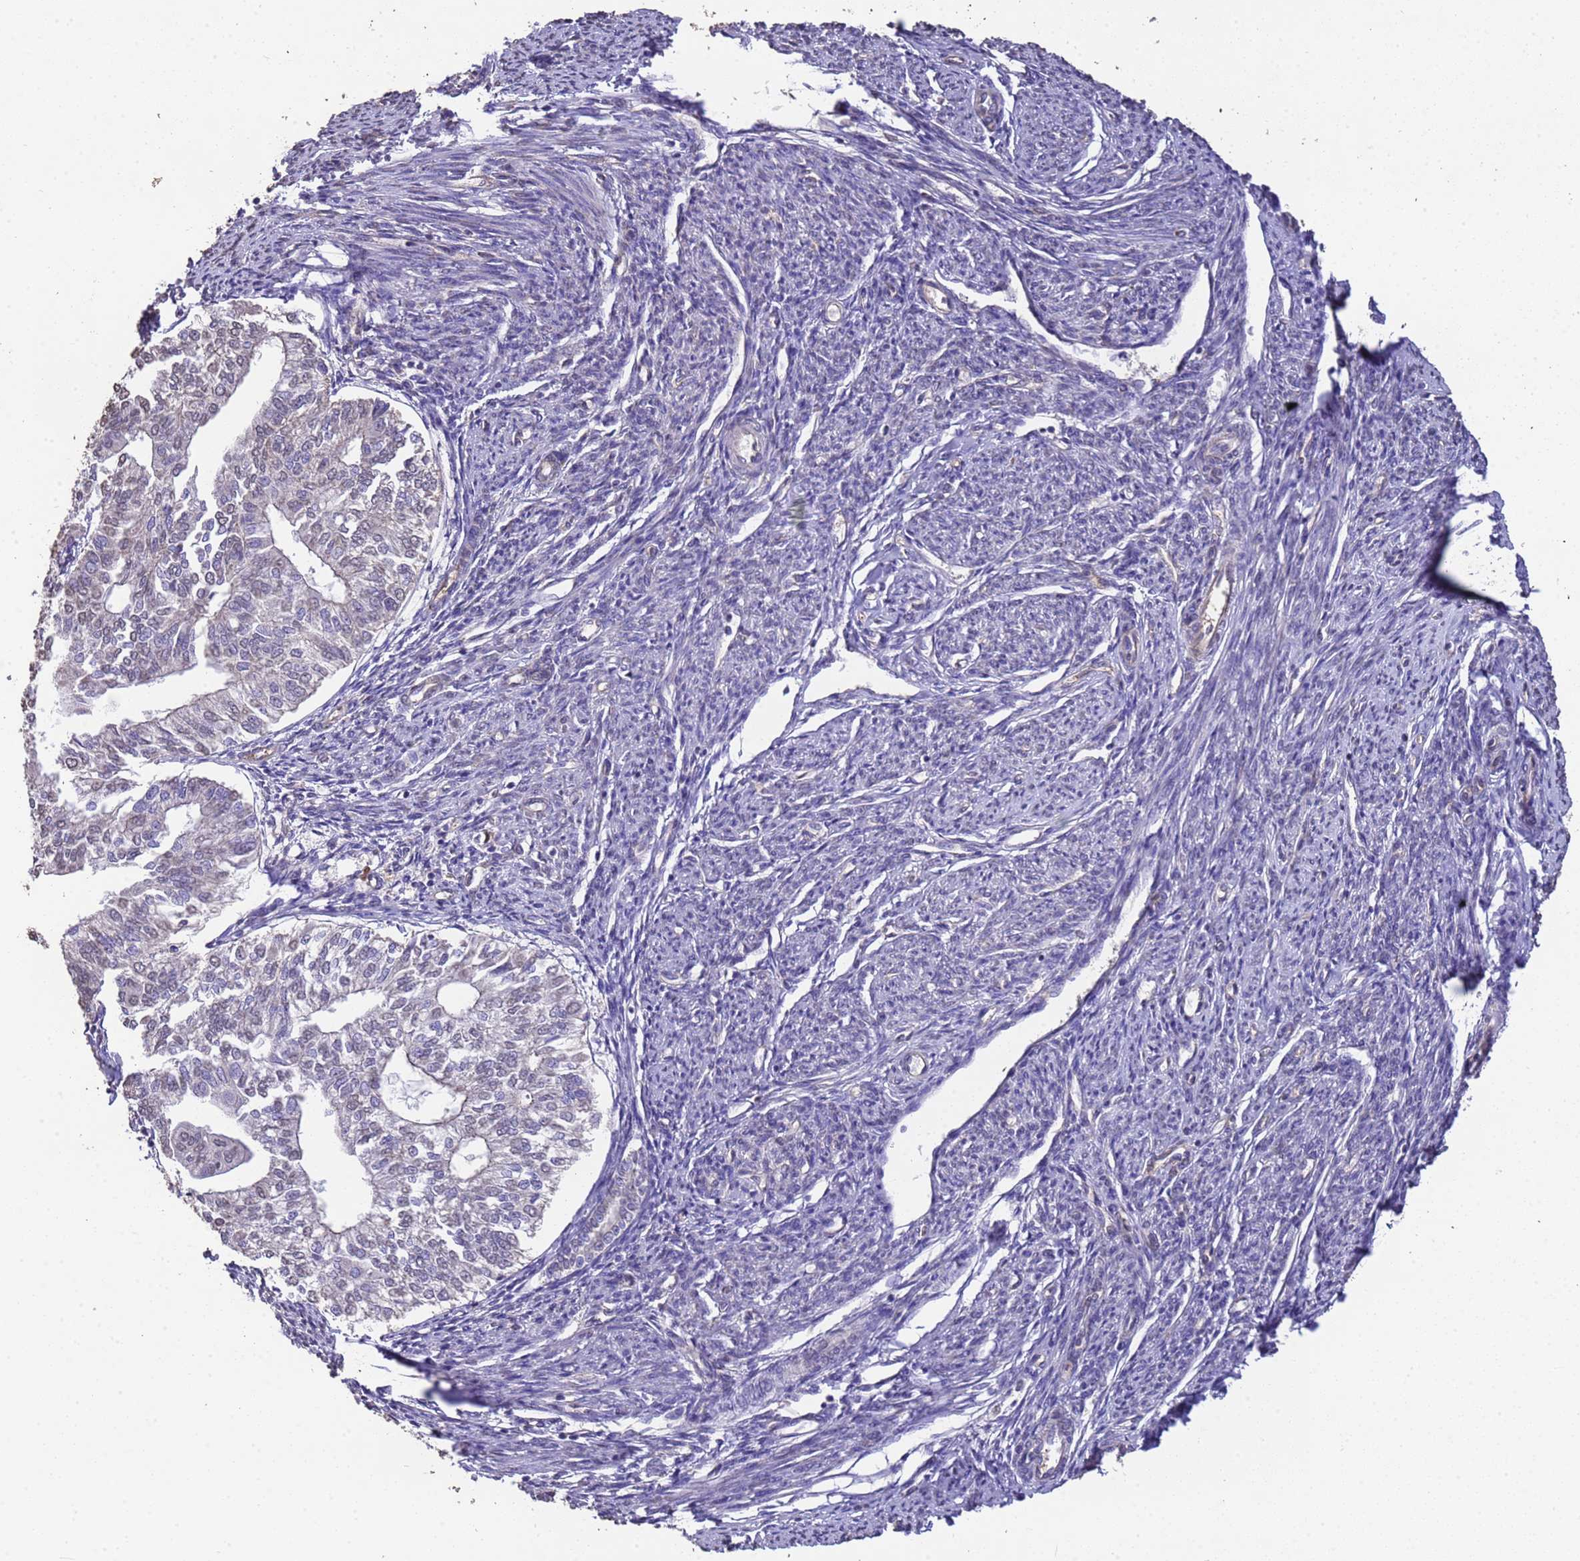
{"staining": {"intensity": "negative", "quantity": "none", "location": "none"}, "tissue": "smooth muscle", "cell_type": "Smooth muscle cells", "image_type": "normal", "snomed": [{"axis": "morphology", "description": "Normal tissue, NOS"}, {"axis": "topography", "description": "Smooth muscle"}, {"axis": "topography", "description": "Uterus"}], "caption": "DAB immunohistochemical staining of normal human smooth muscle displays no significant positivity in smooth muscle cells. The staining was performed using DAB (3,3'-diaminobenzidine) to visualize the protein expression in brown, while the nuclei were stained in blue with hematoxylin (Magnification: 20x).", "gene": "NPHP1", "patient": {"sex": "female", "age": 59}}